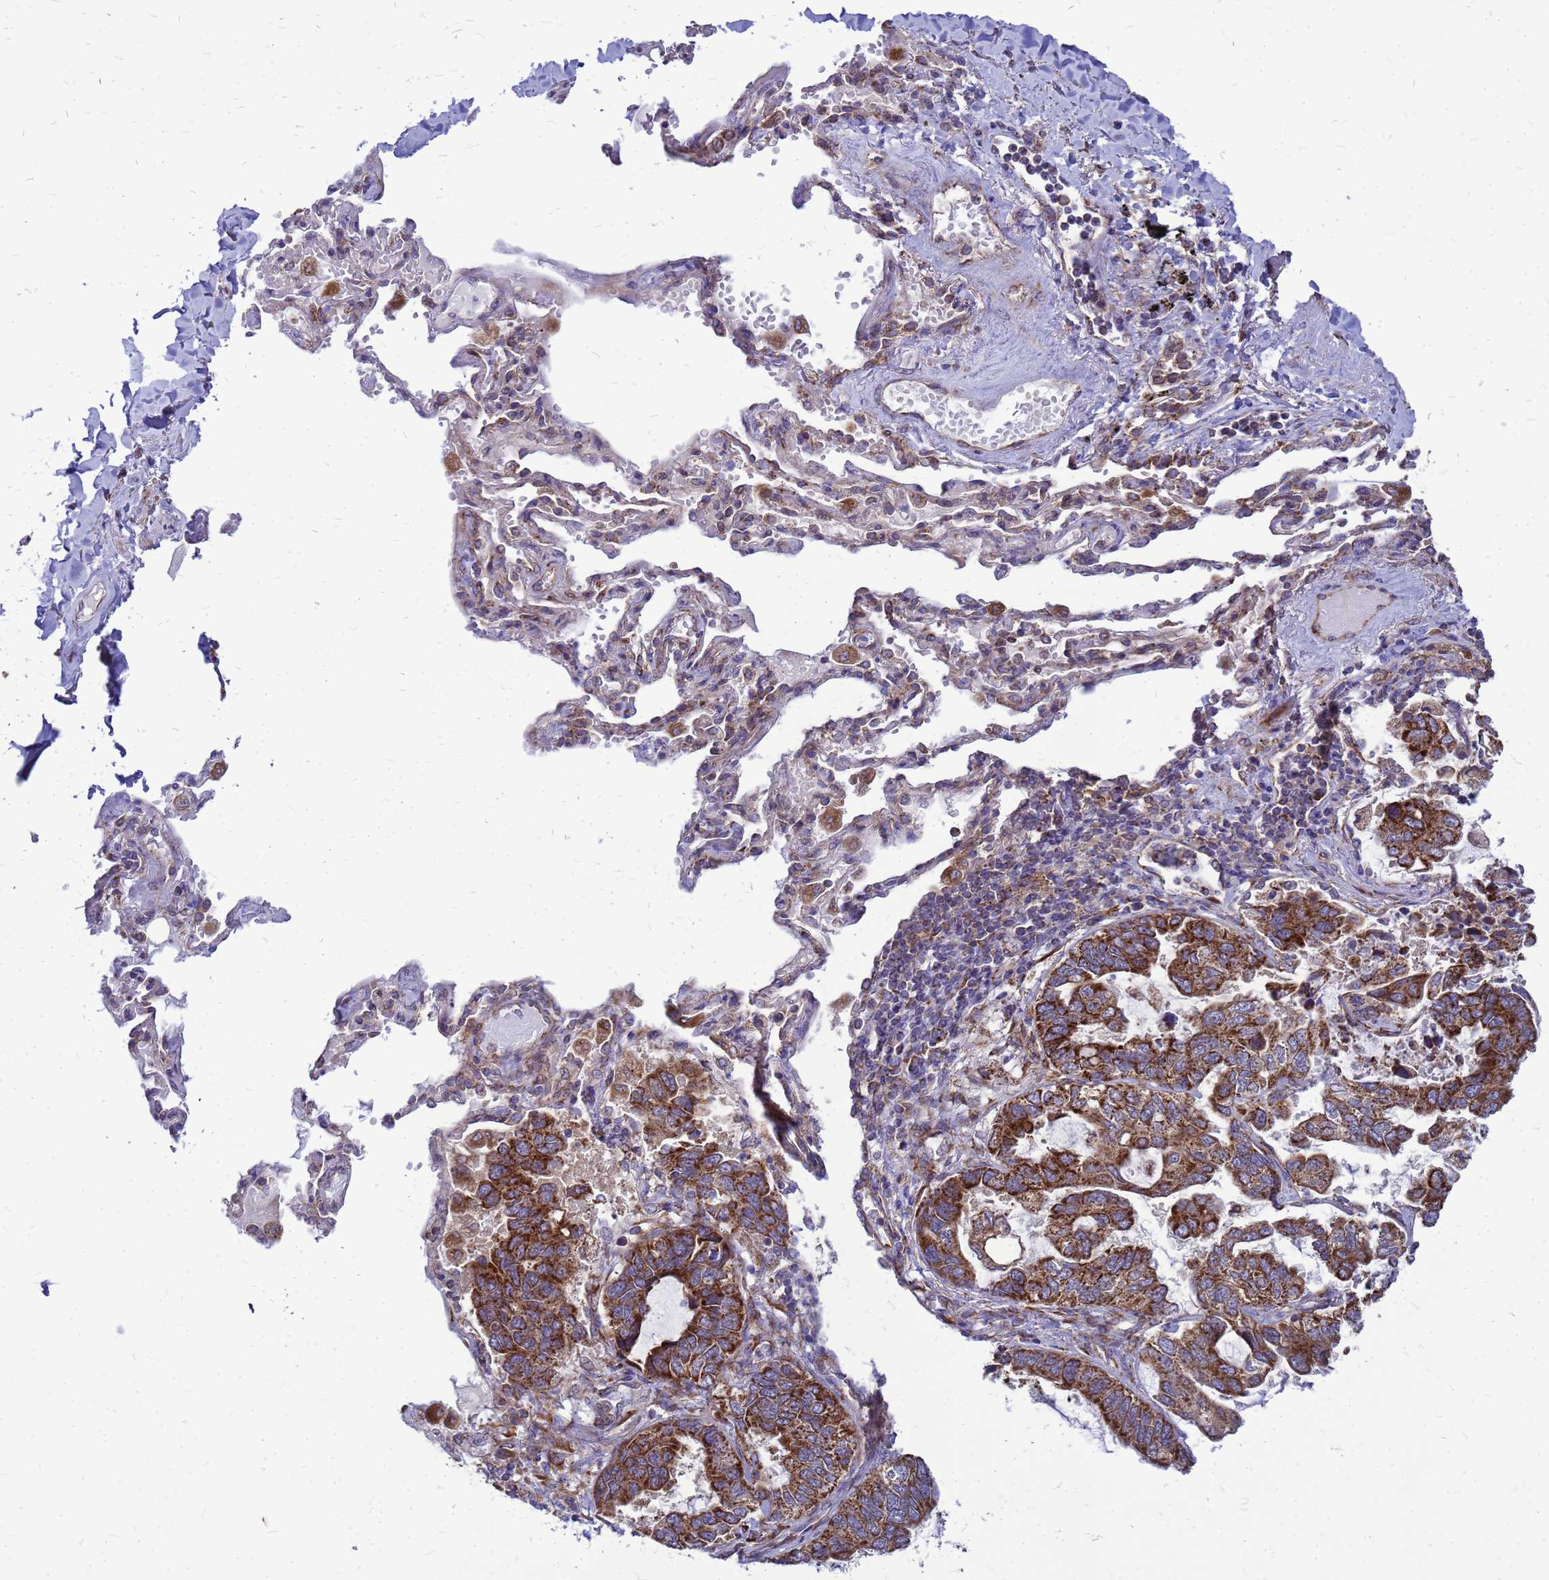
{"staining": {"intensity": "strong", "quantity": ">75%", "location": "cytoplasmic/membranous"}, "tissue": "lung cancer", "cell_type": "Tumor cells", "image_type": "cancer", "snomed": [{"axis": "morphology", "description": "Adenocarcinoma, NOS"}, {"axis": "topography", "description": "Lung"}], "caption": "Tumor cells show high levels of strong cytoplasmic/membranous positivity in approximately >75% of cells in lung cancer. The staining was performed using DAB (3,3'-diaminobenzidine), with brown indicating positive protein expression. Nuclei are stained blue with hematoxylin.", "gene": "FSTL4", "patient": {"sex": "male", "age": 64}}